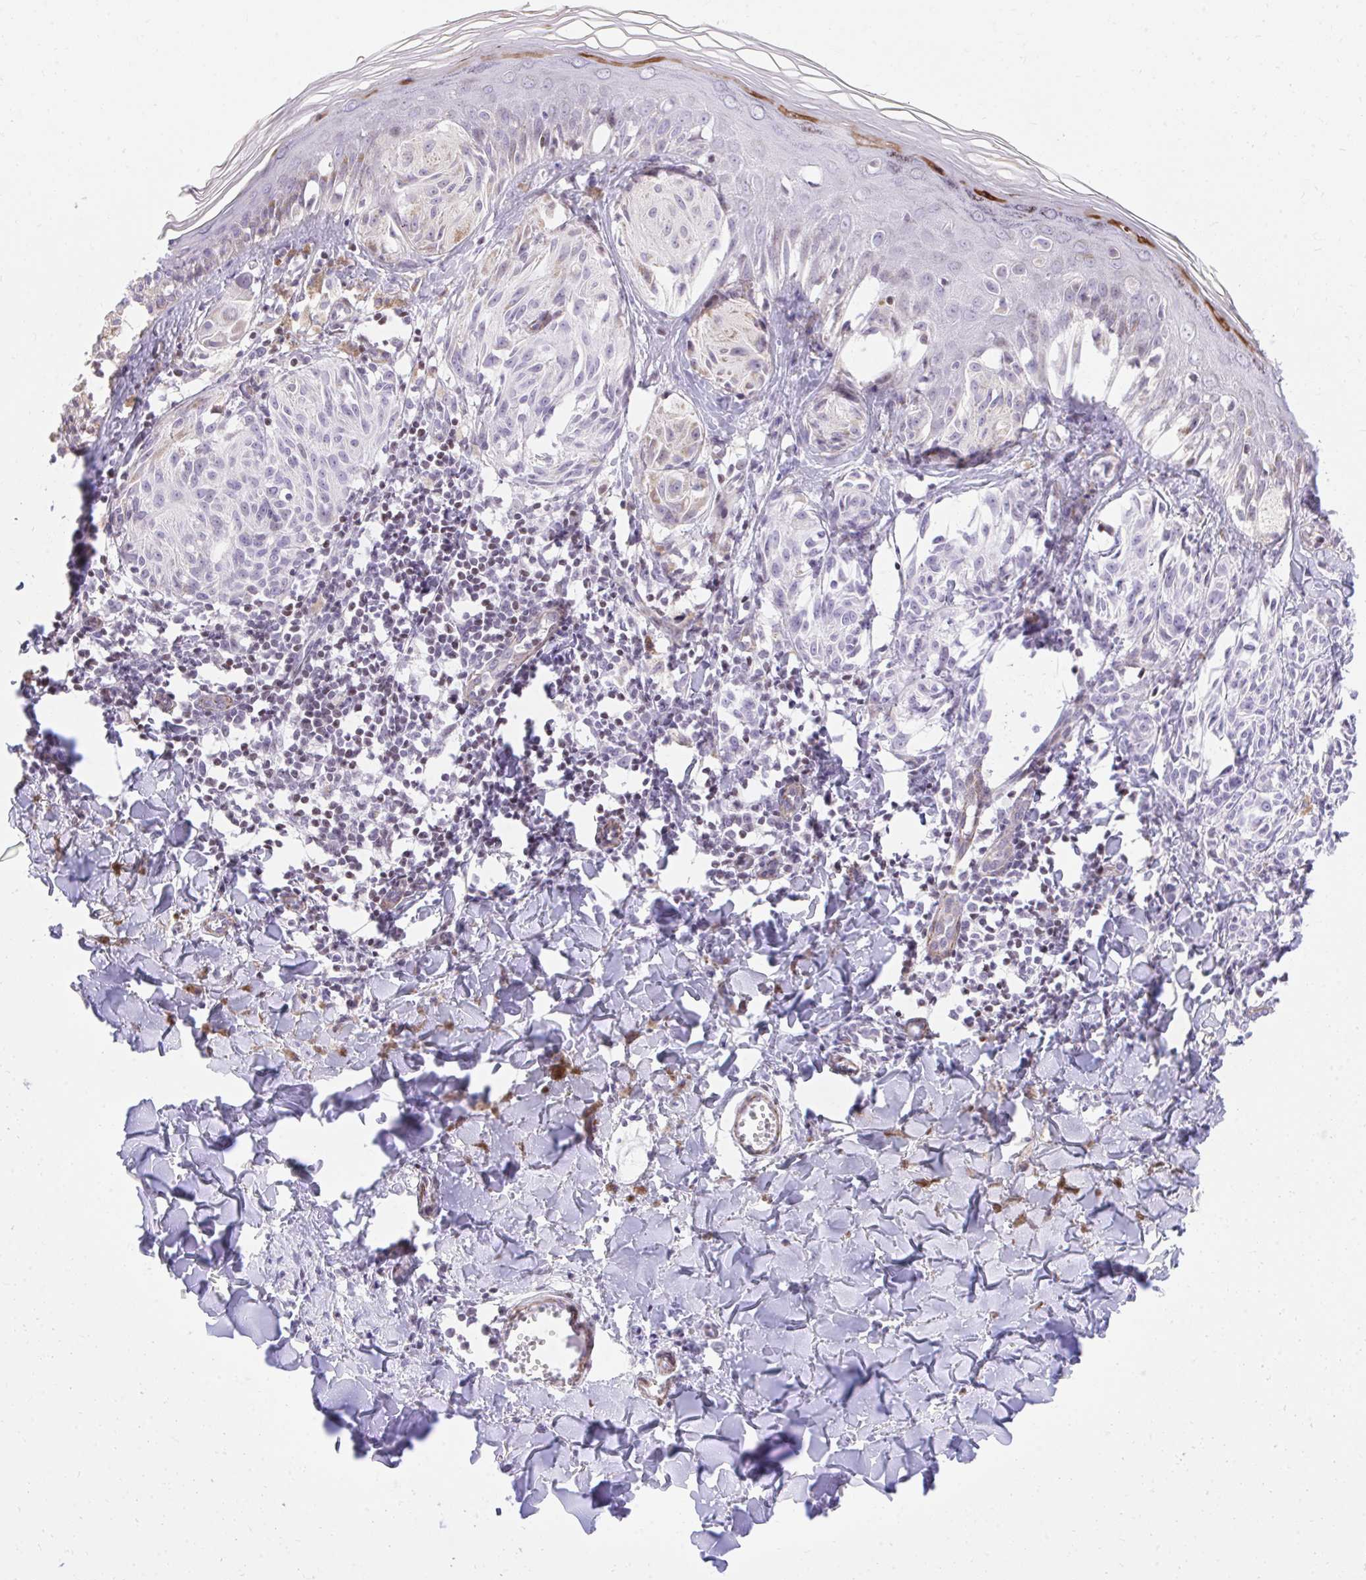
{"staining": {"intensity": "negative", "quantity": "none", "location": "none"}, "tissue": "melanoma", "cell_type": "Tumor cells", "image_type": "cancer", "snomed": [{"axis": "morphology", "description": "Malignant melanoma, NOS"}, {"axis": "topography", "description": "Skin"}], "caption": "The photomicrograph reveals no significant positivity in tumor cells of malignant melanoma.", "gene": "KCNN4", "patient": {"sex": "female", "age": 38}}